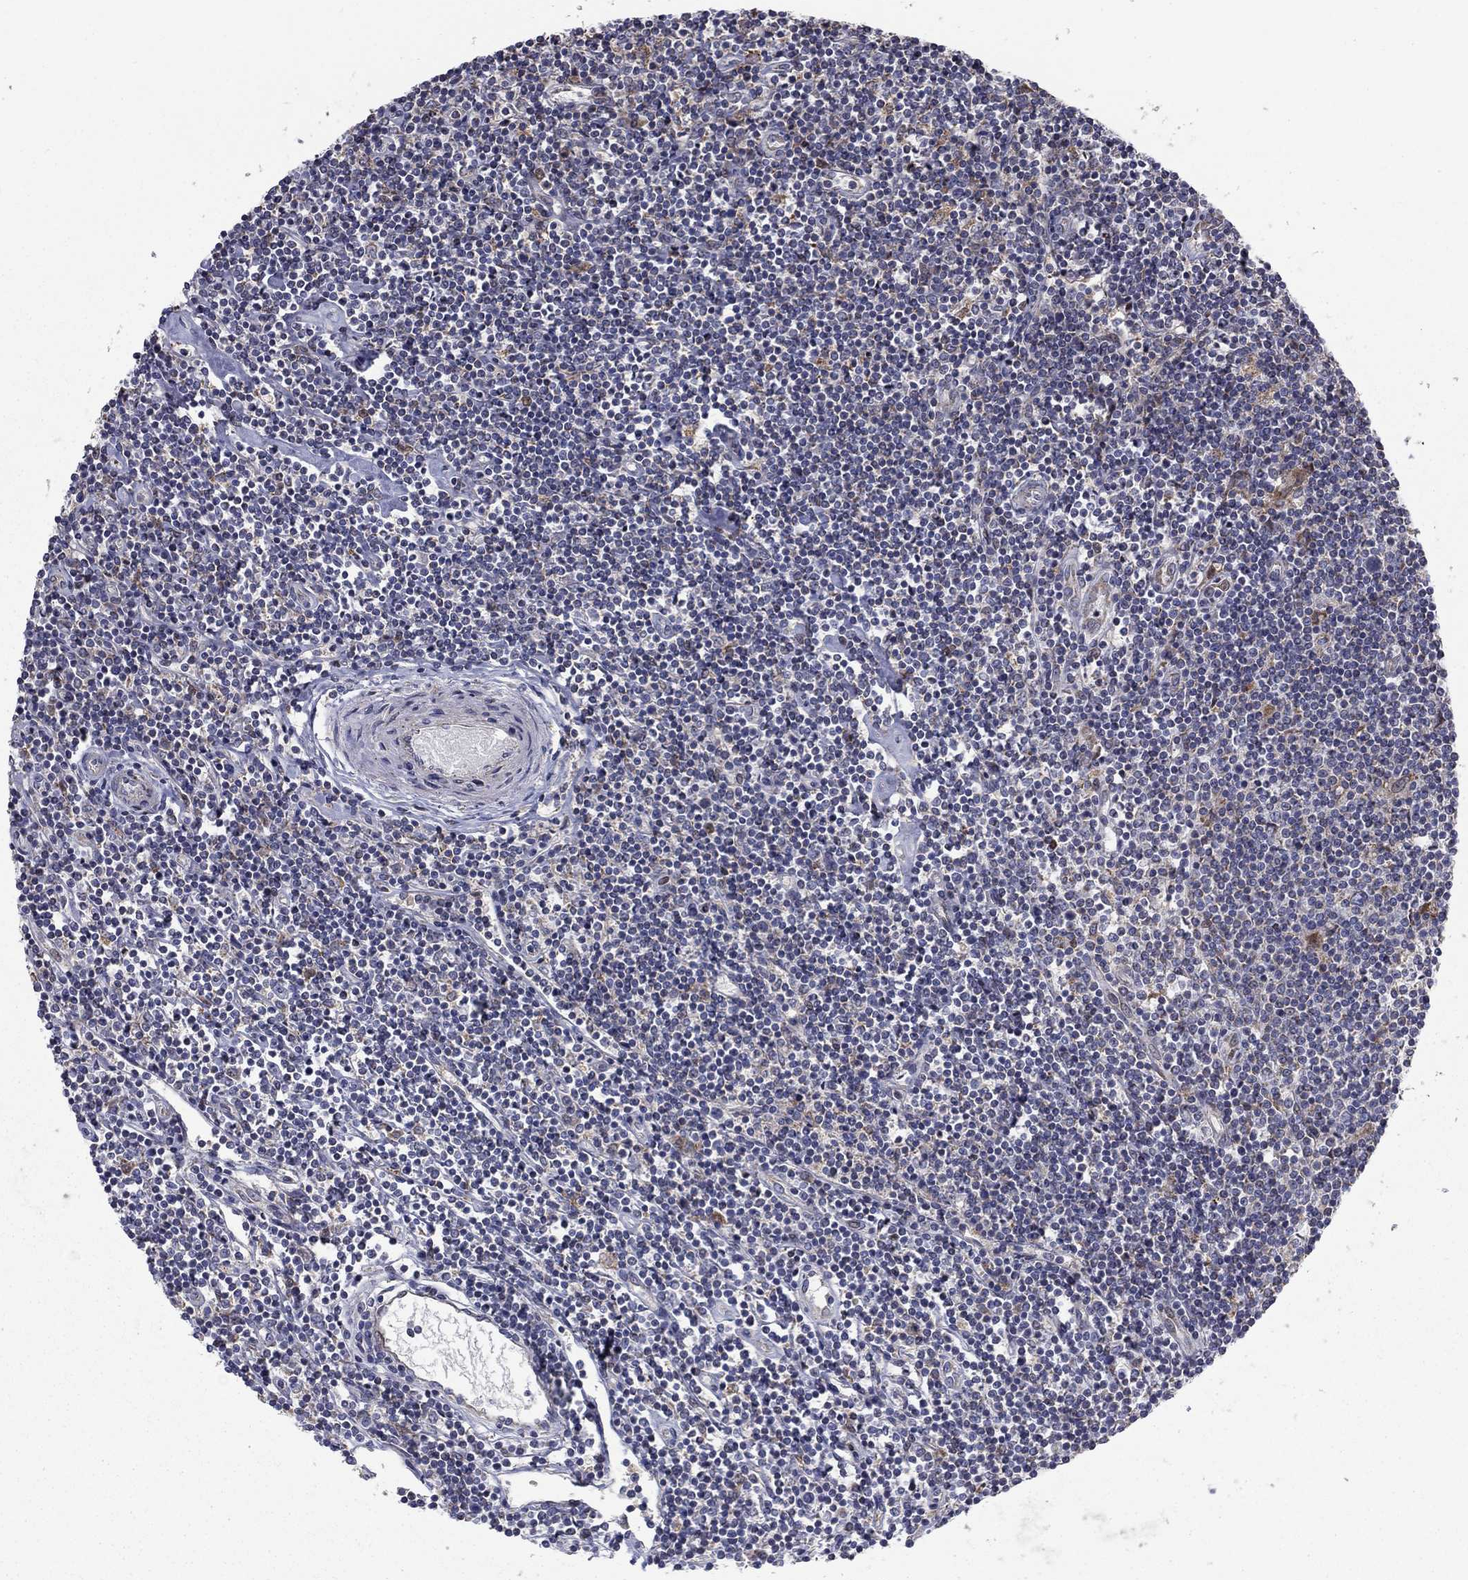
{"staining": {"intensity": "negative", "quantity": "none", "location": "none"}, "tissue": "lymphoma", "cell_type": "Tumor cells", "image_type": "cancer", "snomed": [{"axis": "morphology", "description": "Hodgkin's disease, NOS"}, {"axis": "topography", "description": "Lymph node"}], "caption": "This histopathology image is of Hodgkin's disease stained with immunohistochemistry to label a protein in brown with the nuclei are counter-stained blue. There is no staining in tumor cells.", "gene": "MMAA", "patient": {"sex": "male", "age": 40}}